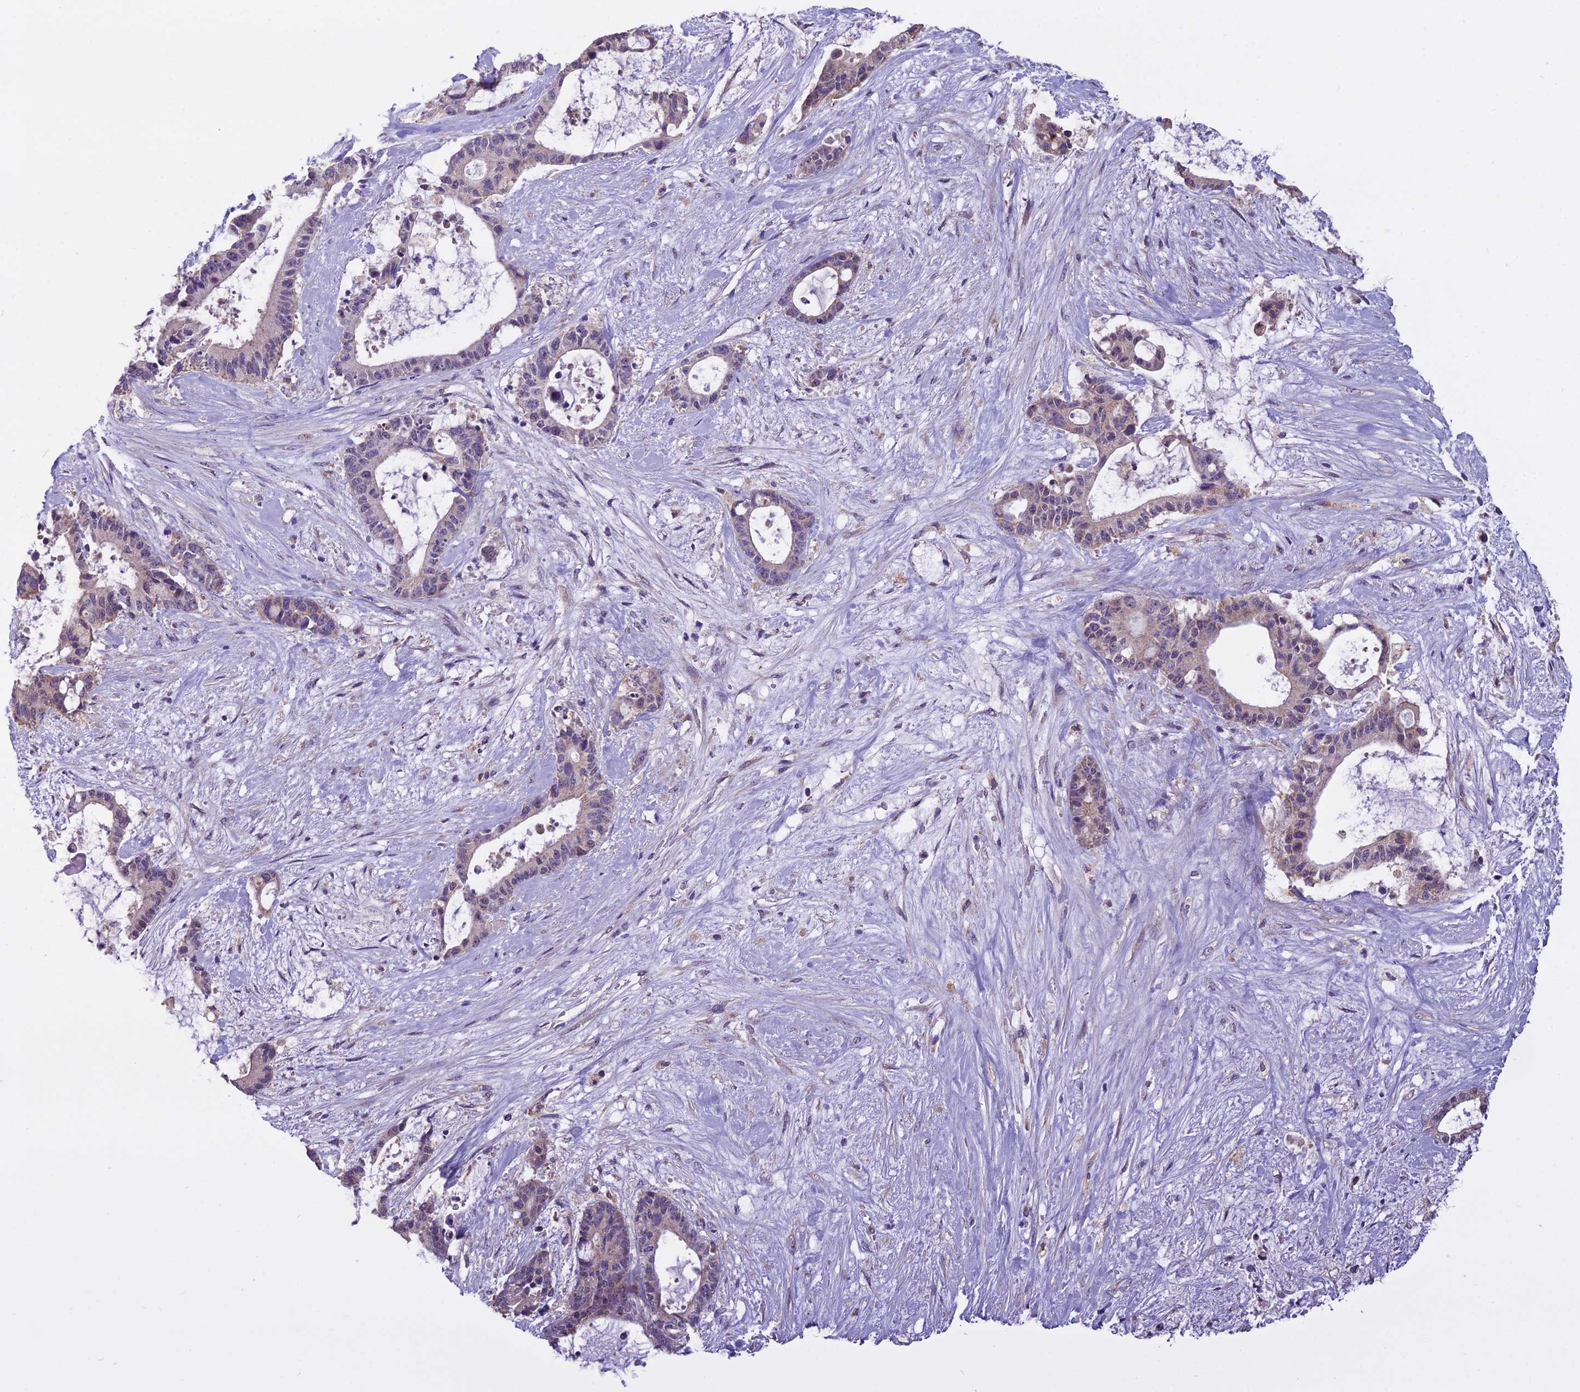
{"staining": {"intensity": "weak", "quantity": "<25%", "location": "cytoplasmic/membranous"}, "tissue": "liver cancer", "cell_type": "Tumor cells", "image_type": "cancer", "snomed": [{"axis": "morphology", "description": "Normal tissue, NOS"}, {"axis": "morphology", "description": "Cholangiocarcinoma"}, {"axis": "topography", "description": "Liver"}, {"axis": "topography", "description": "Peripheral nerve tissue"}], "caption": "Image shows no significant protein expression in tumor cells of liver cancer.", "gene": "DUS2", "patient": {"sex": "female", "age": 73}}